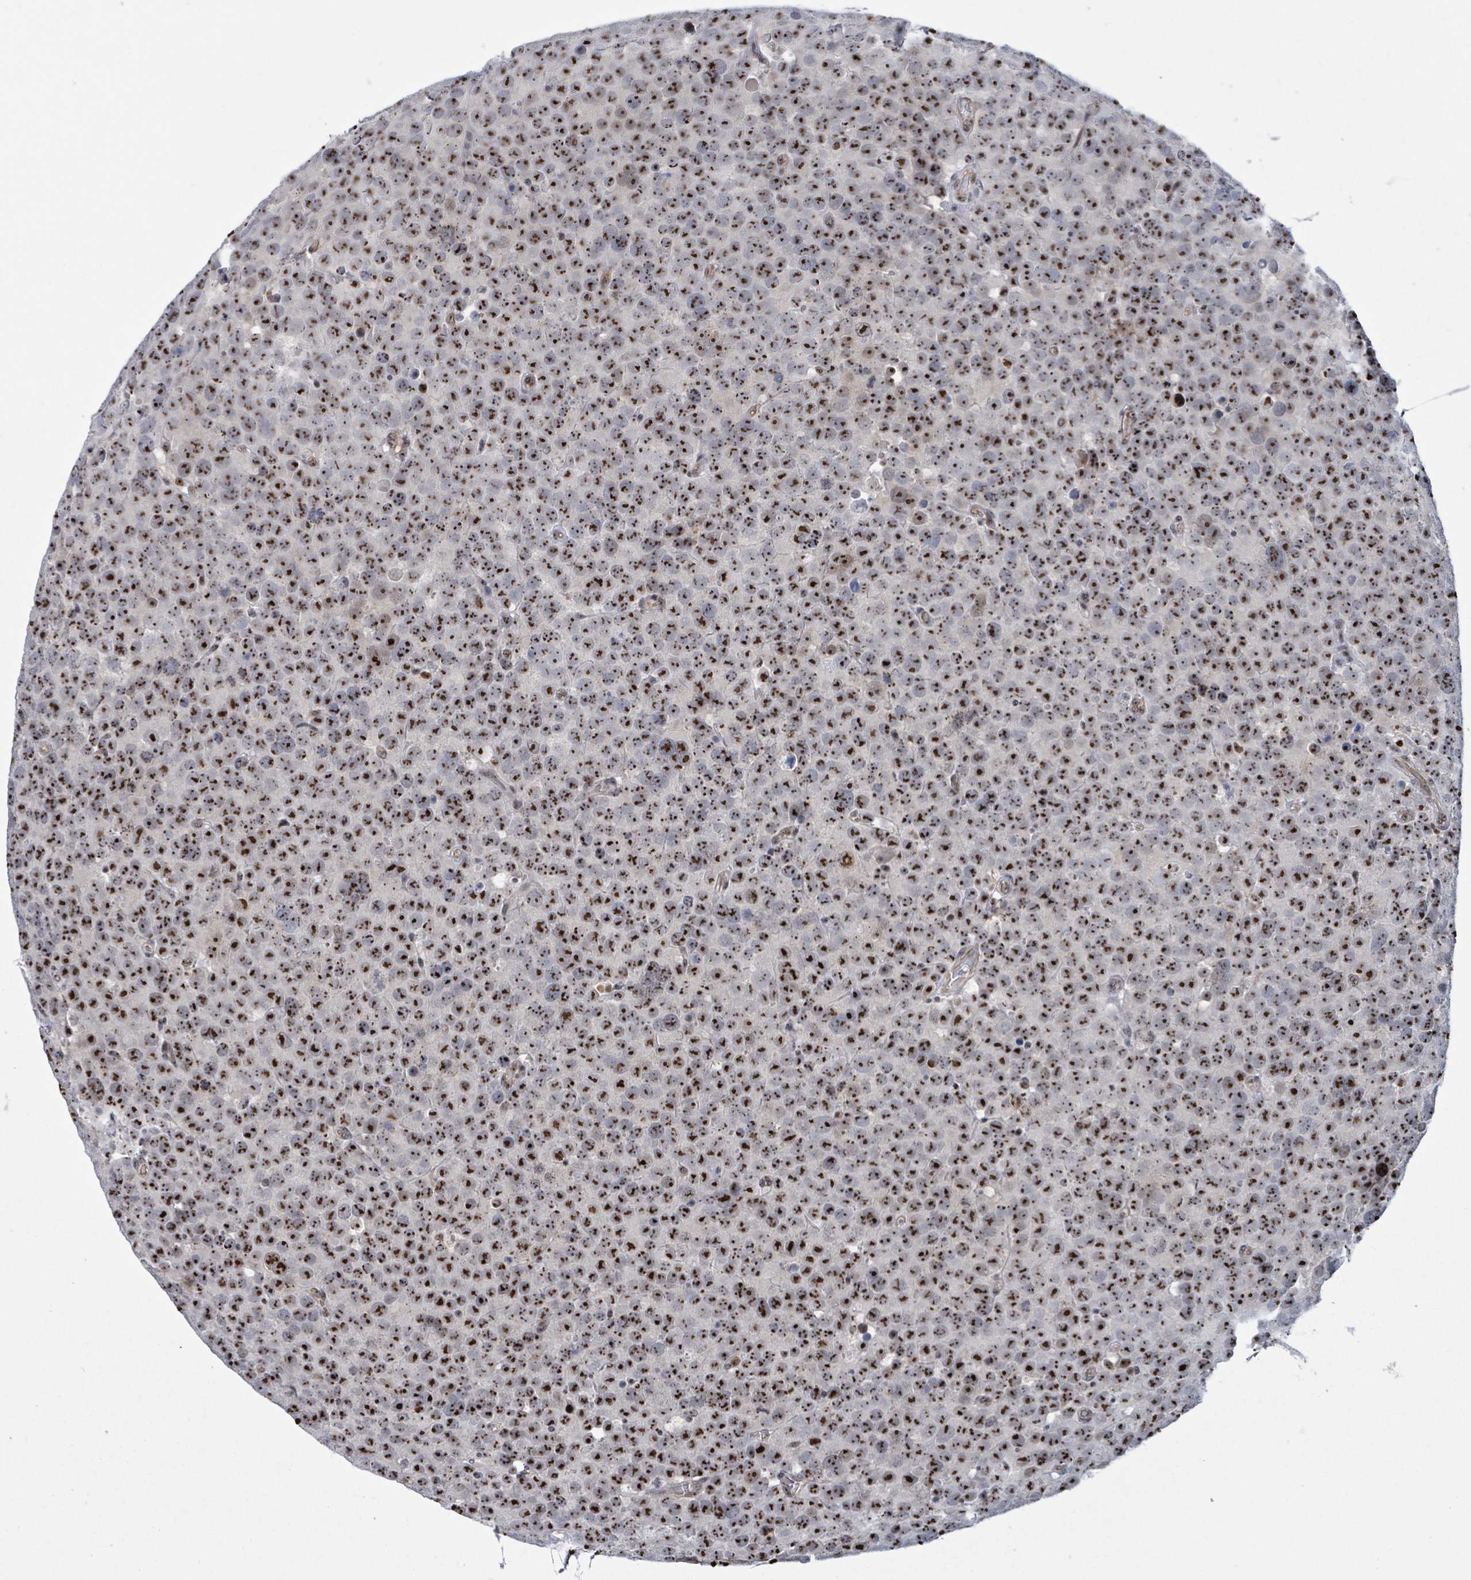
{"staining": {"intensity": "strong", "quantity": ">75%", "location": "nuclear"}, "tissue": "testis cancer", "cell_type": "Tumor cells", "image_type": "cancer", "snomed": [{"axis": "morphology", "description": "Seminoma, NOS"}, {"axis": "topography", "description": "Testis"}], "caption": "Protein analysis of testis cancer tissue shows strong nuclear positivity in approximately >75% of tumor cells.", "gene": "RRN3", "patient": {"sex": "male", "age": 71}}